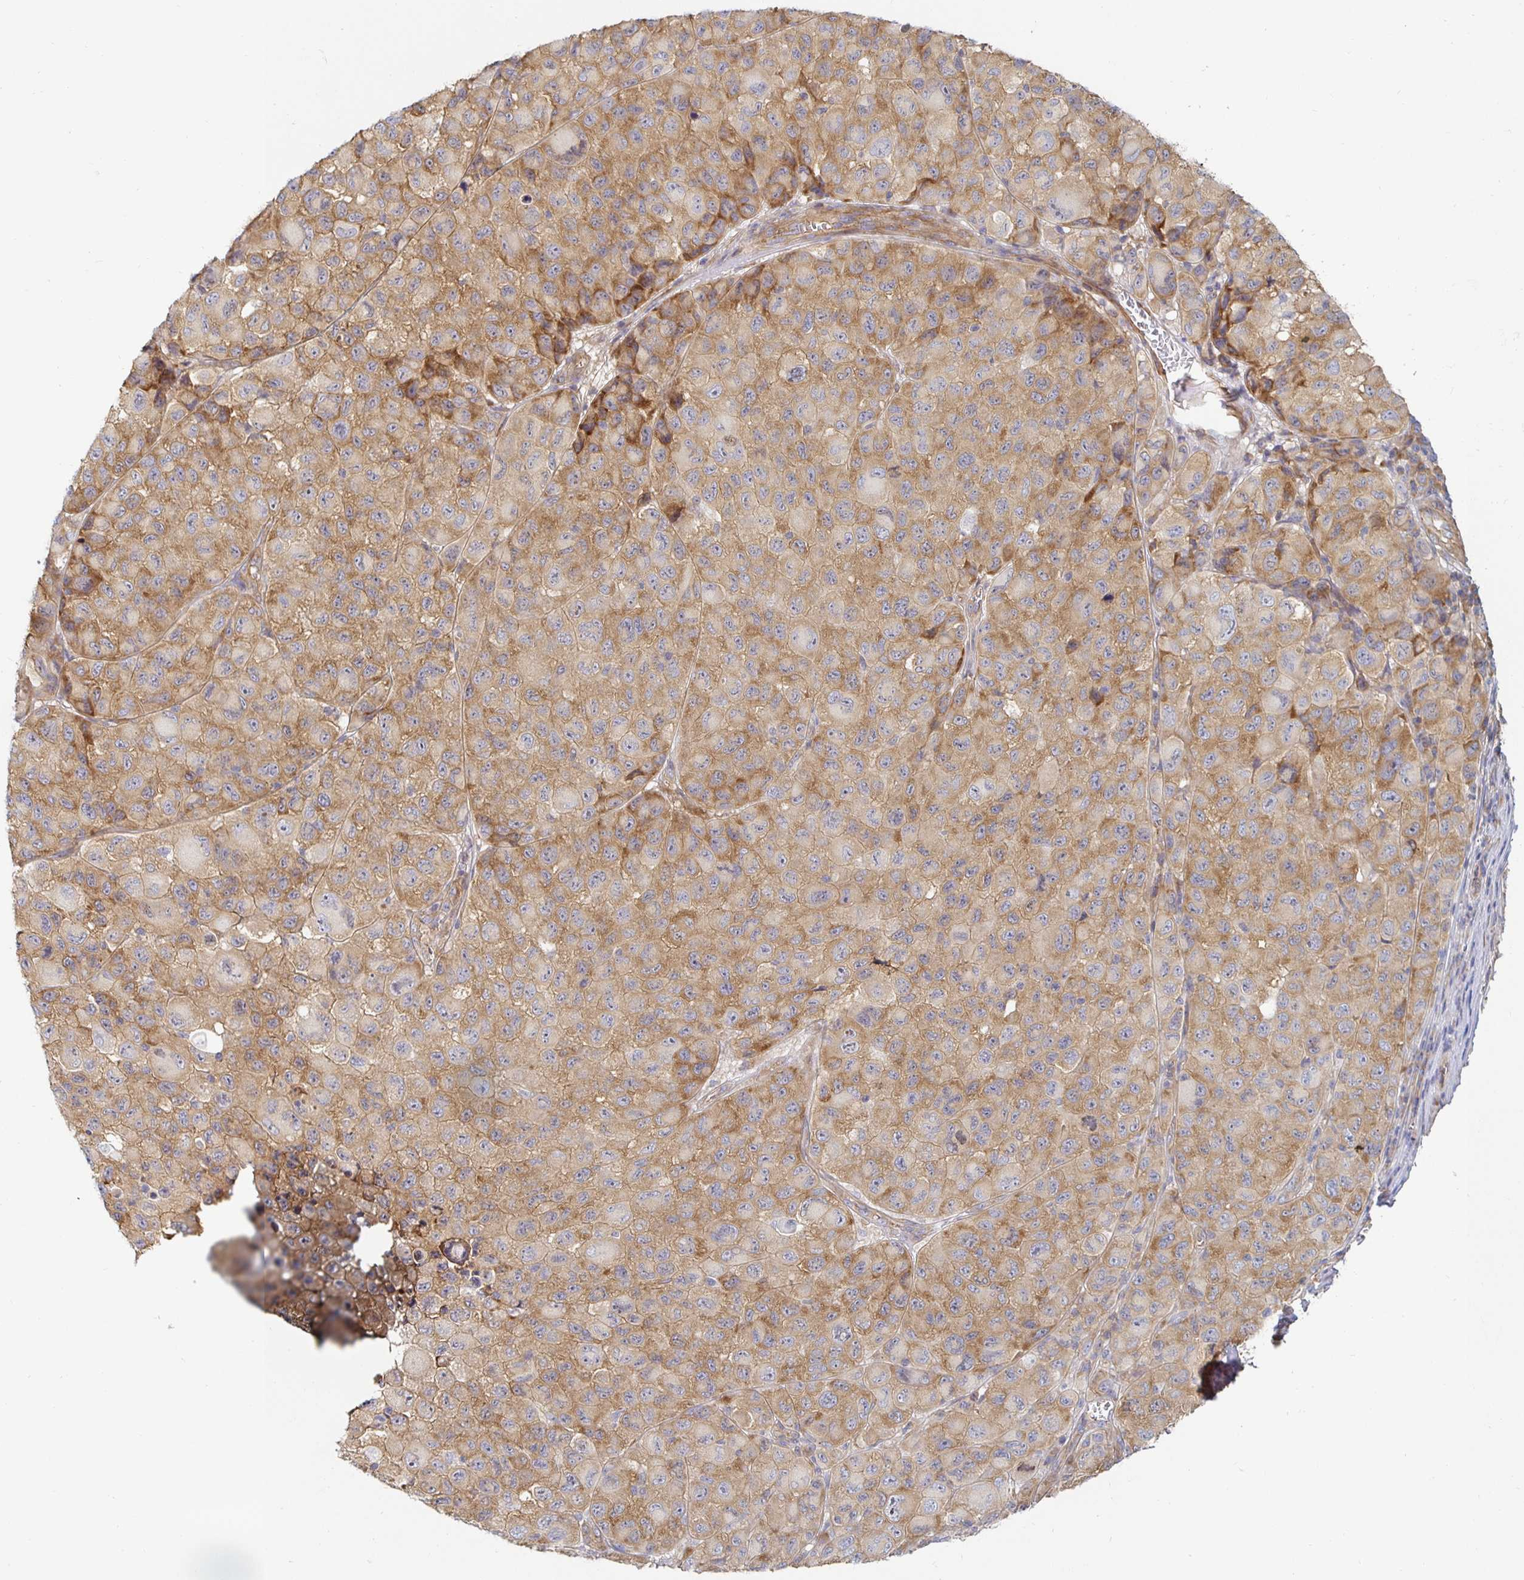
{"staining": {"intensity": "moderate", "quantity": ">75%", "location": "cytoplasmic/membranous"}, "tissue": "melanoma", "cell_type": "Tumor cells", "image_type": "cancer", "snomed": [{"axis": "morphology", "description": "Malignant melanoma, NOS"}, {"axis": "topography", "description": "Skin"}], "caption": "IHC histopathology image of human malignant melanoma stained for a protein (brown), which reveals medium levels of moderate cytoplasmic/membranous positivity in about >75% of tumor cells.", "gene": "PDAP1", "patient": {"sex": "male", "age": 93}}